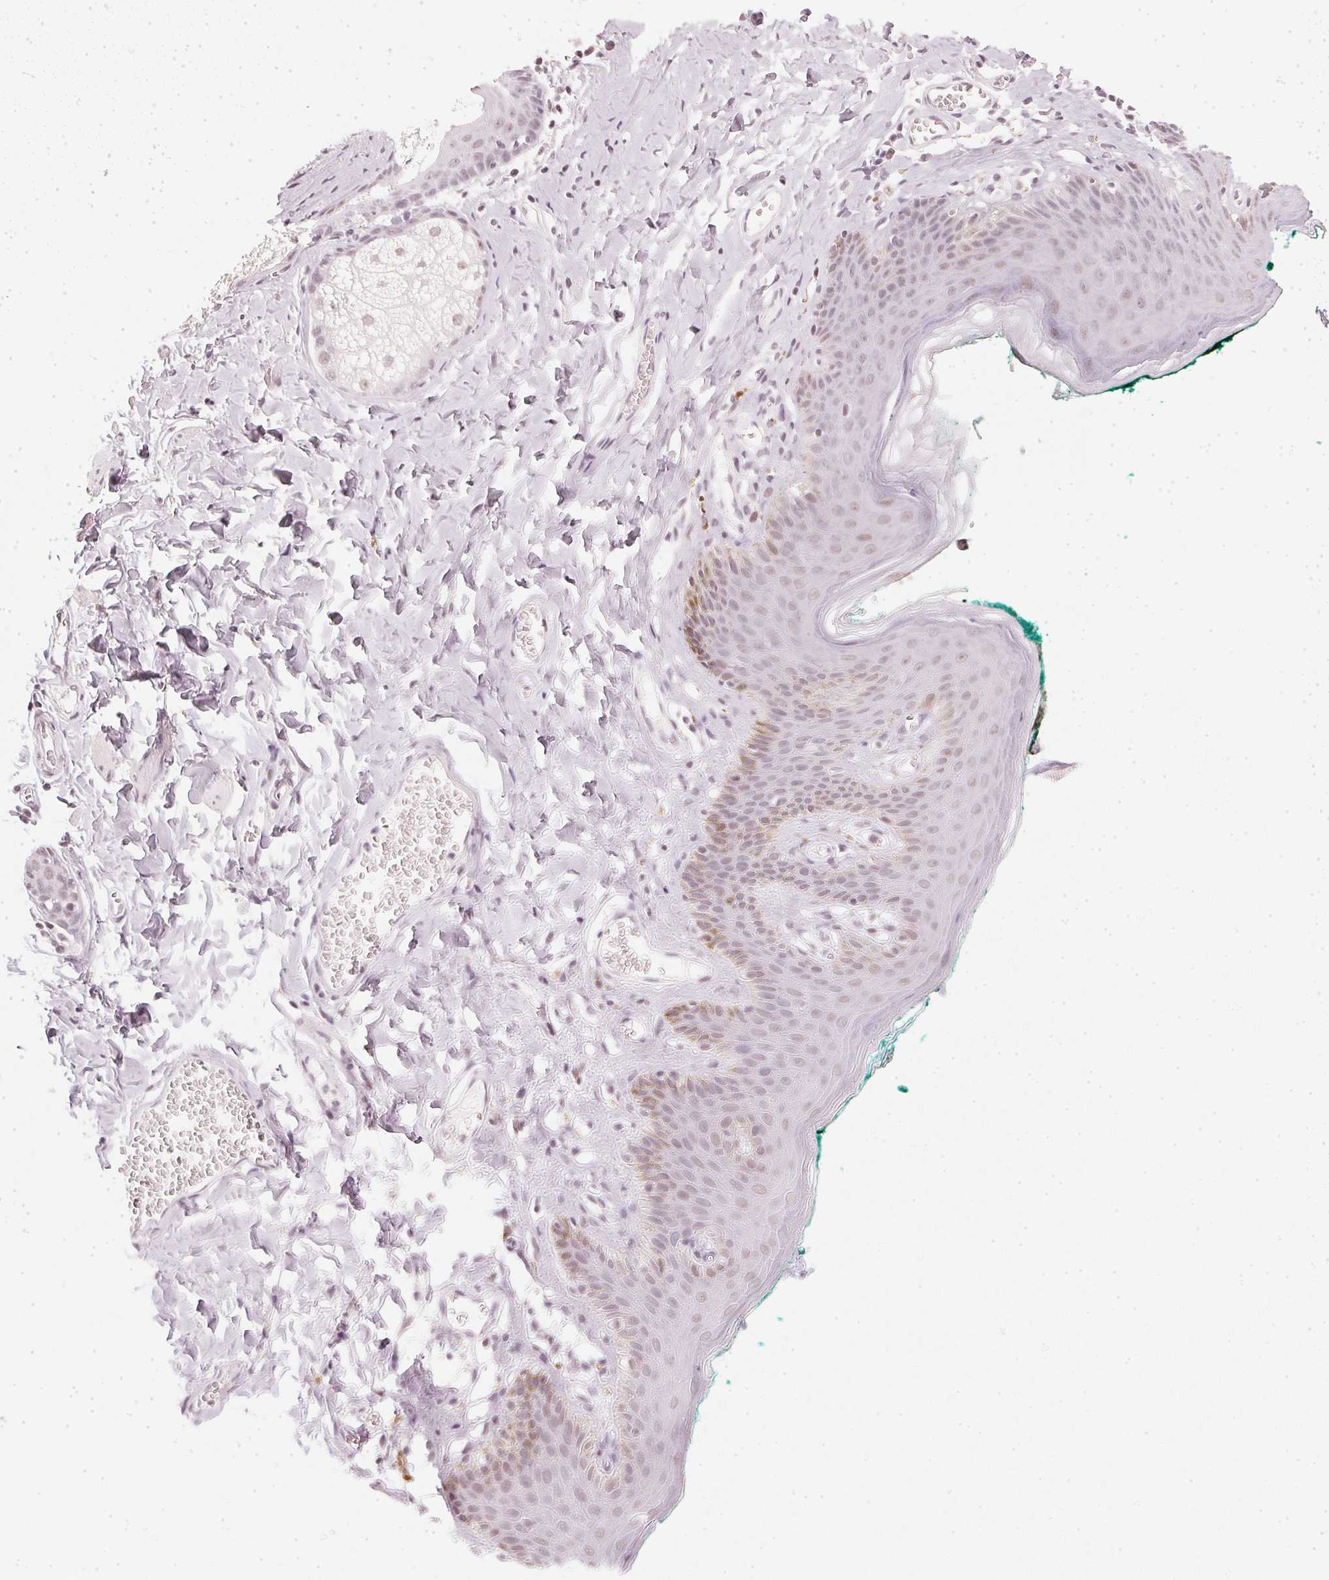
{"staining": {"intensity": "weak", "quantity": "25%-75%", "location": "nuclear"}, "tissue": "skin", "cell_type": "Epidermal cells", "image_type": "normal", "snomed": [{"axis": "morphology", "description": "Normal tissue, NOS"}, {"axis": "topography", "description": "Vulva"}, {"axis": "topography", "description": "Peripheral nerve tissue"}], "caption": "High-magnification brightfield microscopy of normal skin stained with DAB (3,3'-diaminobenzidine) (brown) and counterstained with hematoxylin (blue). epidermal cells exhibit weak nuclear expression is present in about25%-75% of cells.", "gene": "DNAJC6", "patient": {"sex": "female", "age": 66}}